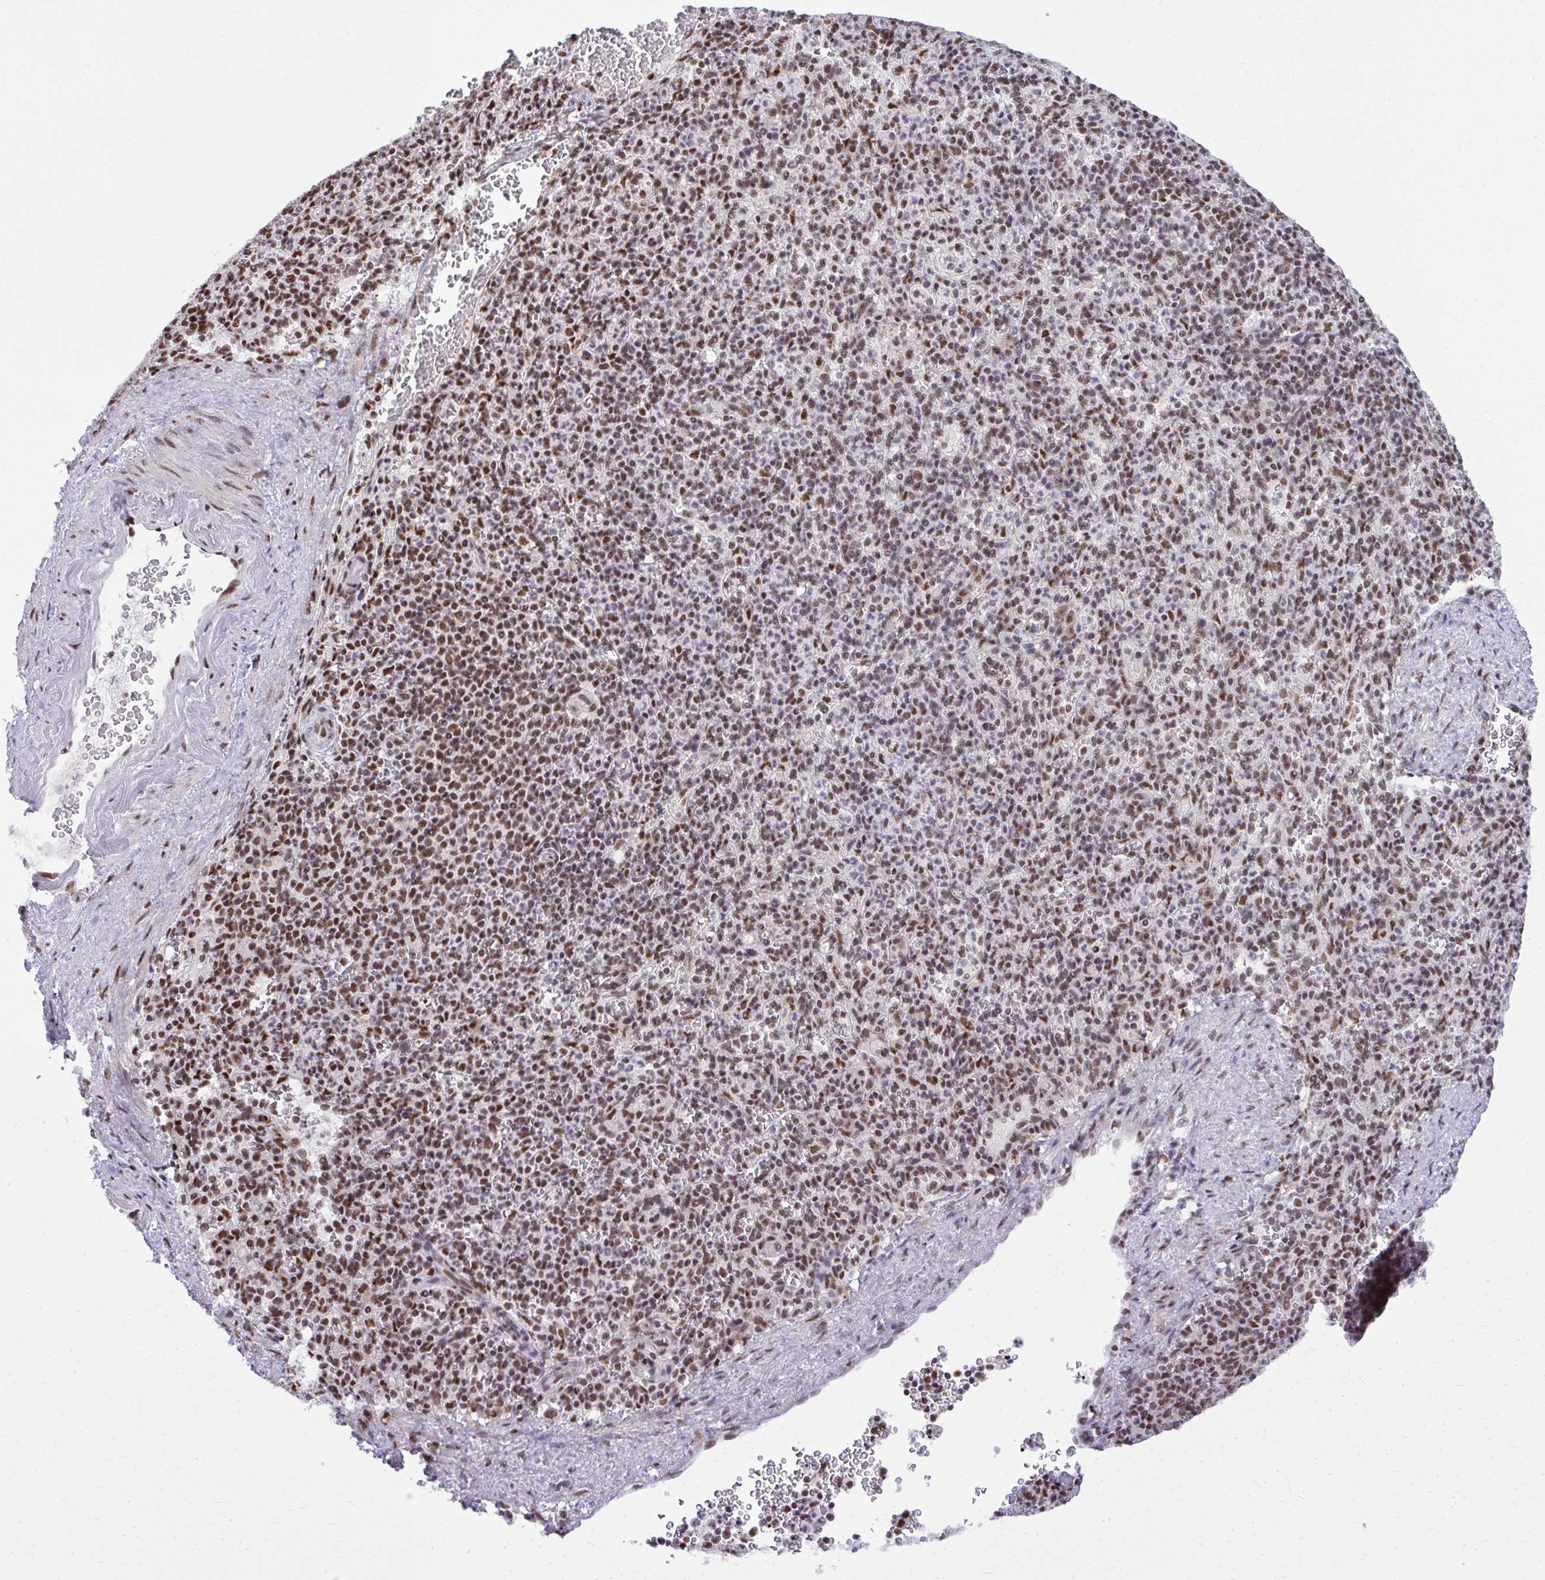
{"staining": {"intensity": "moderate", "quantity": ">75%", "location": "nuclear"}, "tissue": "spleen", "cell_type": "Cells in red pulp", "image_type": "normal", "snomed": [{"axis": "morphology", "description": "Normal tissue, NOS"}, {"axis": "topography", "description": "Spleen"}], "caption": "The image demonstrates staining of benign spleen, revealing moderate nuclear protein expression (brown color) within cells in red pulp.", "gene": "PRPF19", "patient": {"sex": "female", "age": 74}}